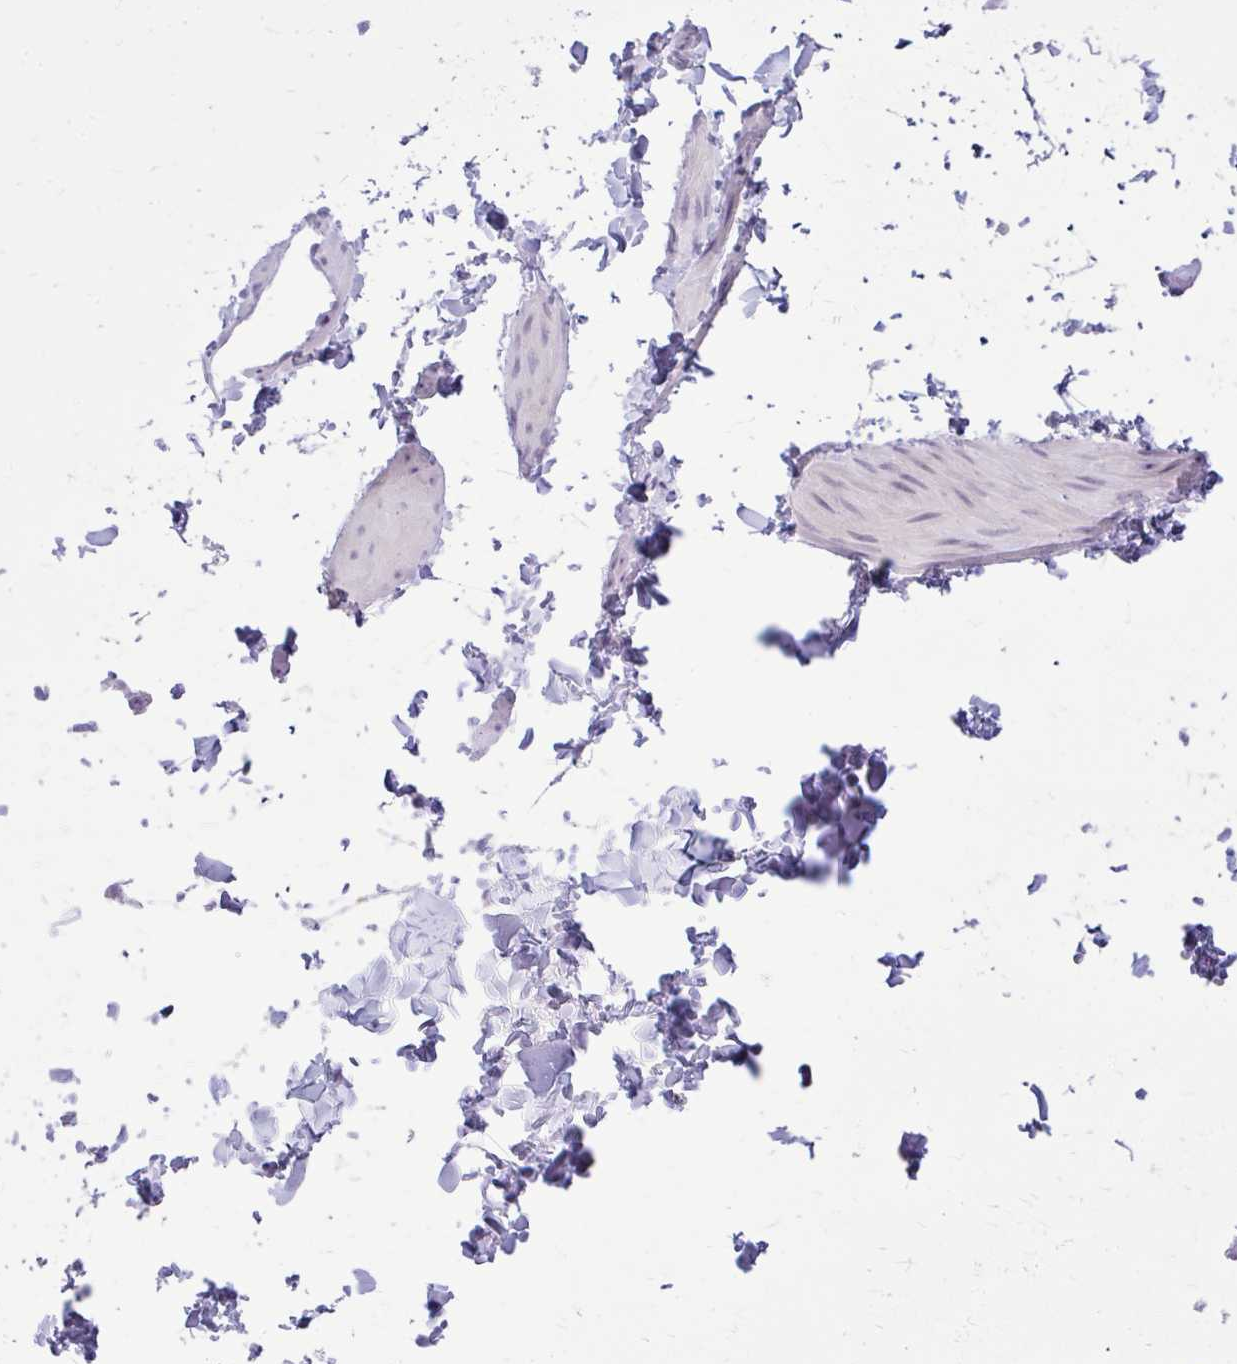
{"staining": {"intensity": "negative", "quantity": "none", "location": "none"}, "tissue": "adipose tissue", "cell_type": "Adipocytes", "image_type": "normal", "snomed": [{"axis": "morphology", "description": "Normal tissue, NOS"}, {"axis": "topography", "description": "Soft tissue"}, {"axis": "topography", "description": "Adipose tissue"}, {"axis": "topography", "description": "Vascular tissue"}, {"axis": "topography", "description": "Peripheral nerve tissue"}], "caption": "Immunohistochemical staining of benign human adipose tissue displays no significant expression in adipocytes.", "gene": "PRAP1", "patient": {"sex": "male", "age": 29}}